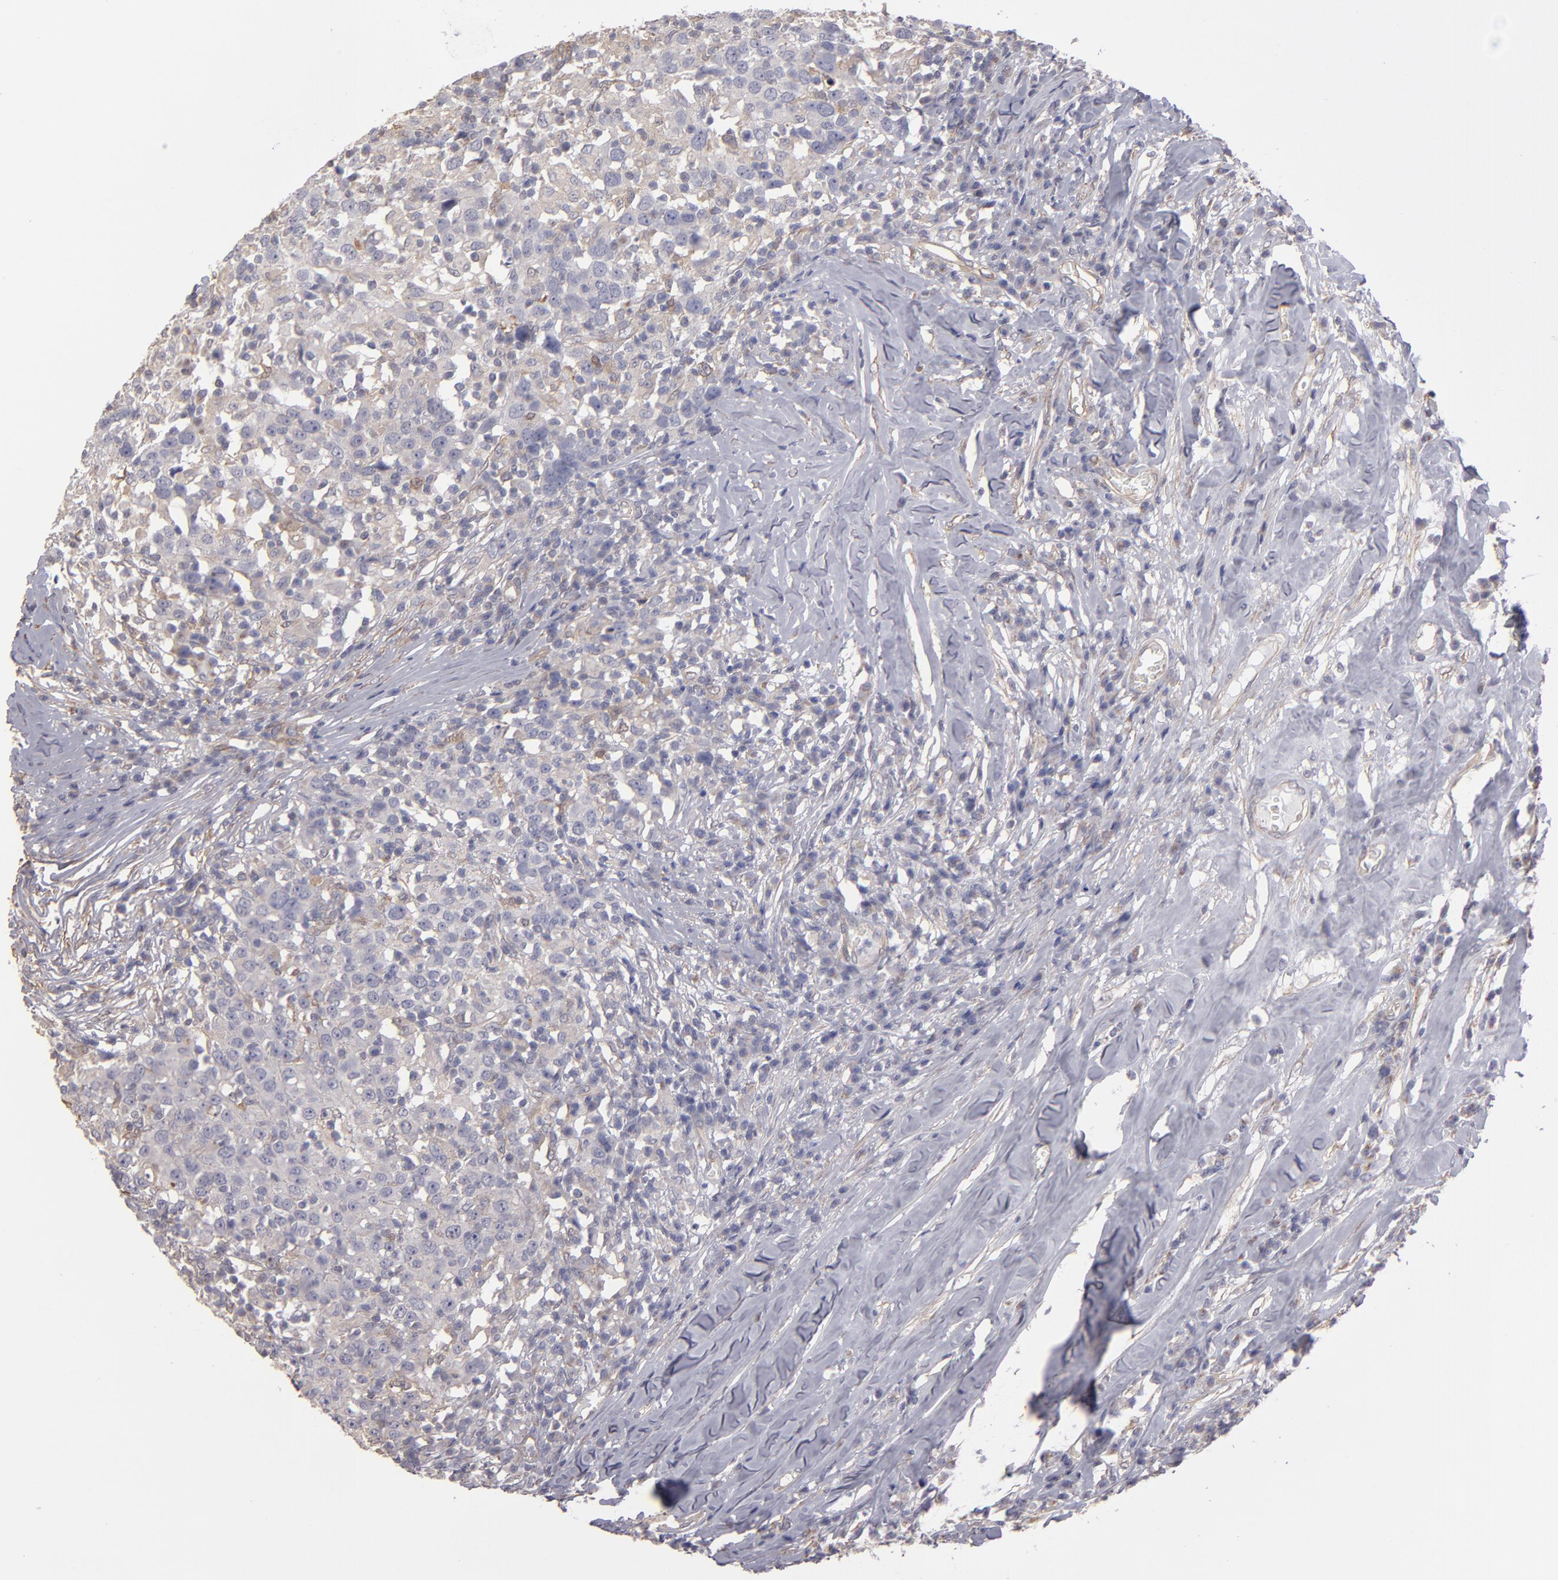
{"staining": {"intensity": "weak", "quantity": ">75%", "location": "cytoplasmic/membranous"}, "tissue": "head and neck cancer", "cell_type": "Tumor cells", "image_type": "cancer", "snomed": [{"axis": "morphology", "description": "Adenocarcinoma, NOS"}, {"axis": "topography", "description": "Salivary gland"}, {"axis": "topography", "description": "Head-Neck"}], "caption": "Immunohistochemical staining of human head and neck adenocarcinoma displays weak cytoplasmic/membranous protein staining in approximately >75% of tumor cells.", "gene": "NDRG2", "patient": {"sex": "female", "age": 65}}